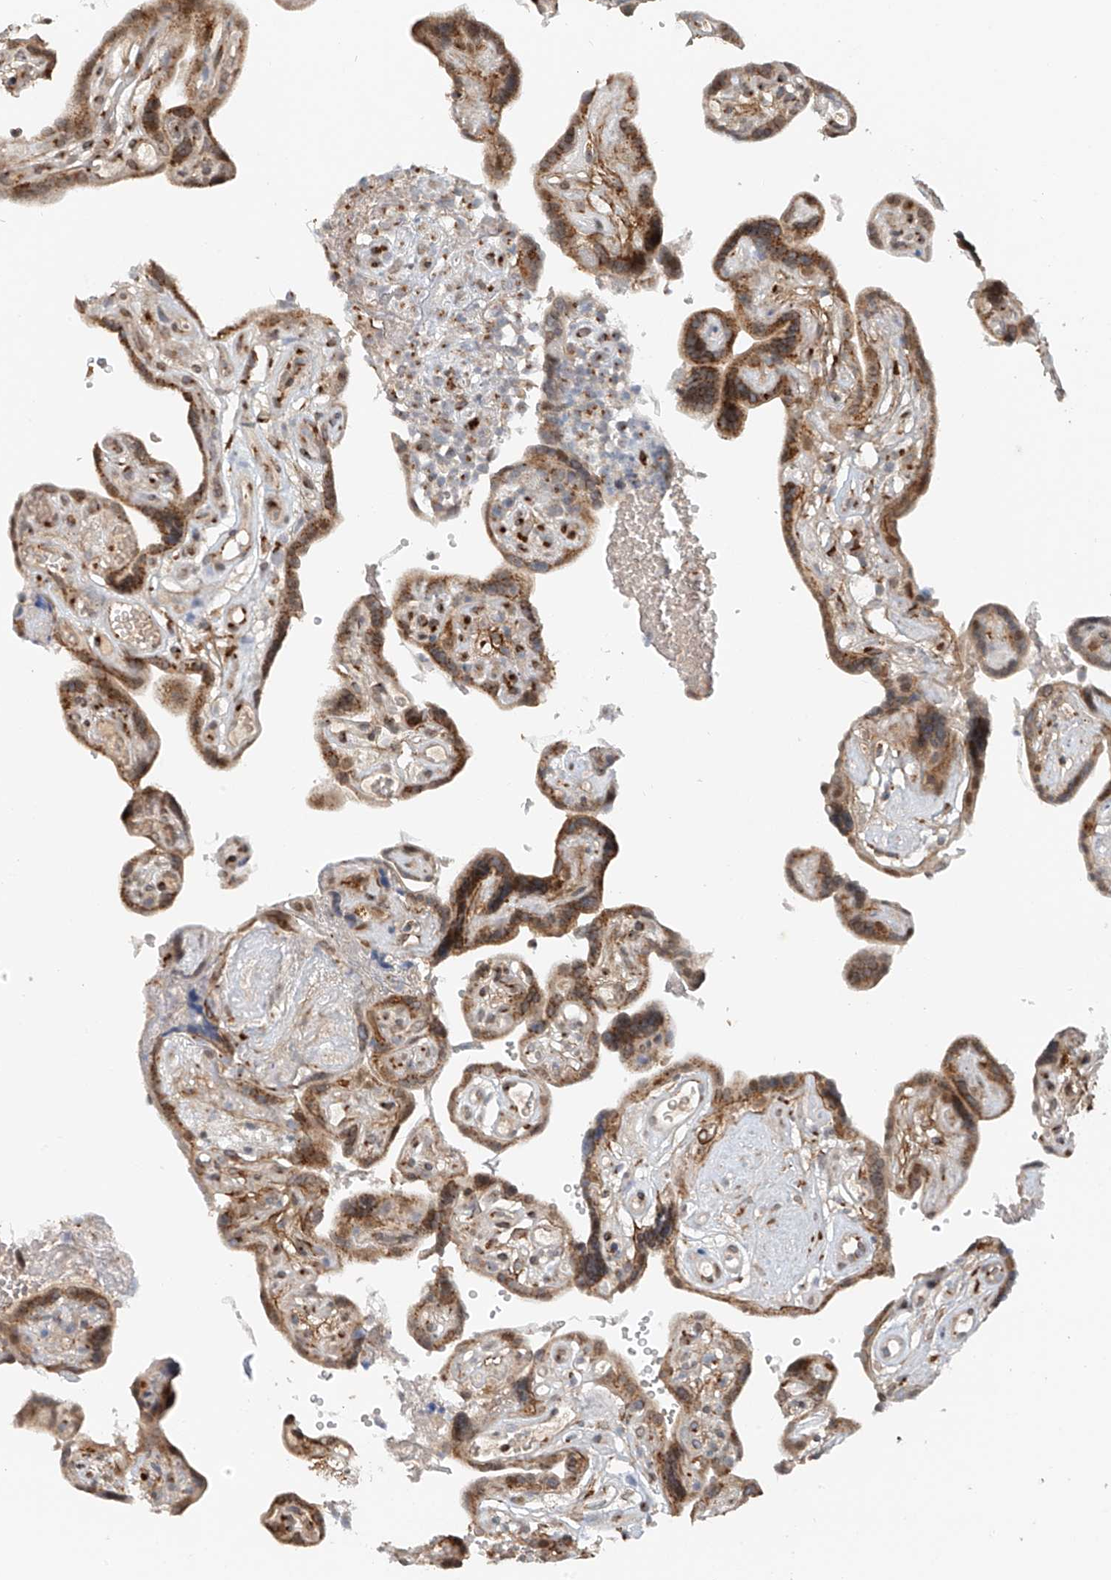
{"staining": {"intensity": "moderate", "quantity": ">75%", "location": "cytoplasmic/membranous,nuclear"}, "tissue": "placenta", "cell_type": "Decidual cells", "image_type": "normal", "snomed": [{"axis": "morphology", "description": "Normal tissue, NOS"}, {"axis": "topography", "description": "Placenta"}], "caption": "Unremarkable placenta was stained to show a protein in brown. There is medium levels of moderate cytoplasmic/membranous,nuclear staining in about >75% of decidual cells. The protein of interest is shown in brown color, while the nuclei are stained blue.", "gene": "STARD9", "patient": {"sex": "female", "age": 30}}